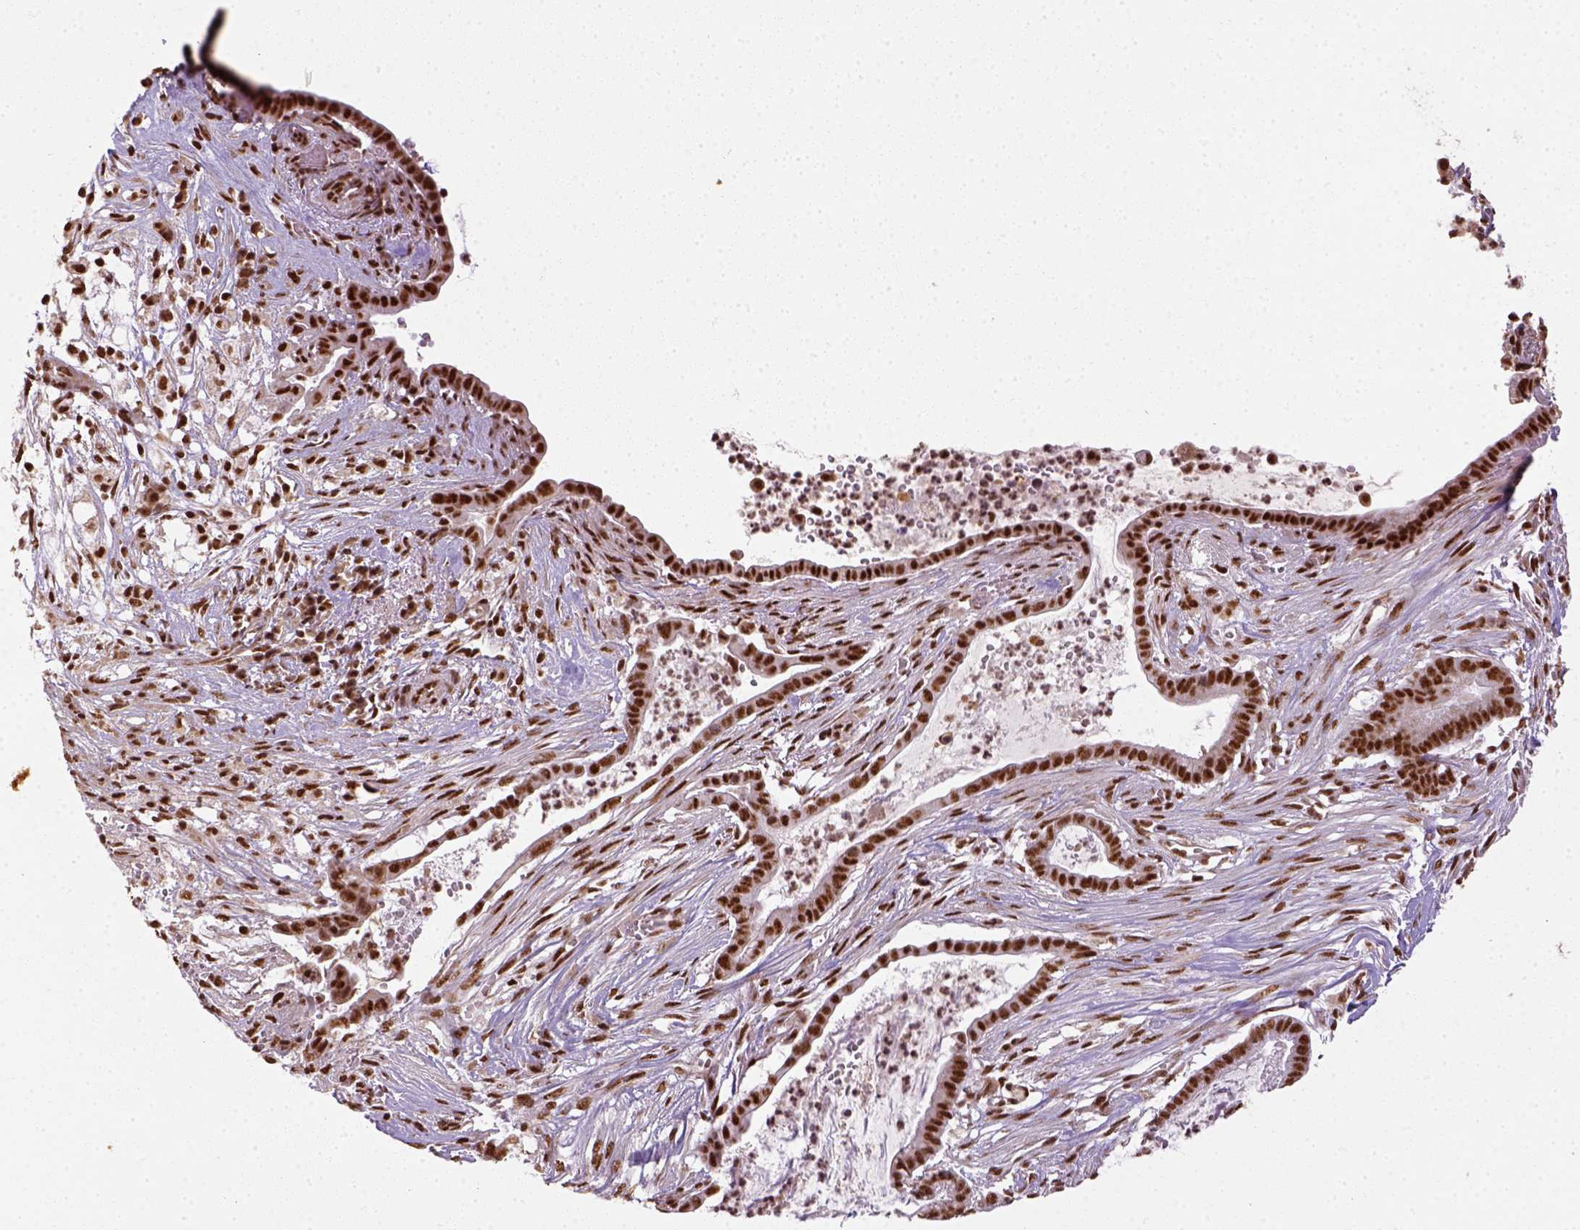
{"staining": {"intensity": "strong", "quantity": ">75%", "location": "nuclear"}, "tissue": "pancreatic cancer", "cell_type": "Tumor cells", "image_type": "cancer", "snomed": [{"axis": "morphology", "description": "Adenocarcinoma, NOS"}, {"axis": "topography", "description": "Pancreas"}], "caption": "Brown immunohistochemical staining in pancreatic adenocarcinoma demonstrates strong nuclear expression in about >75% of tumor cells. (brown staining indicates protein expression, while blue staining denotes nuclei).", "gene": "CCAR1", "patient": {"sex": "male", "age": 61}}